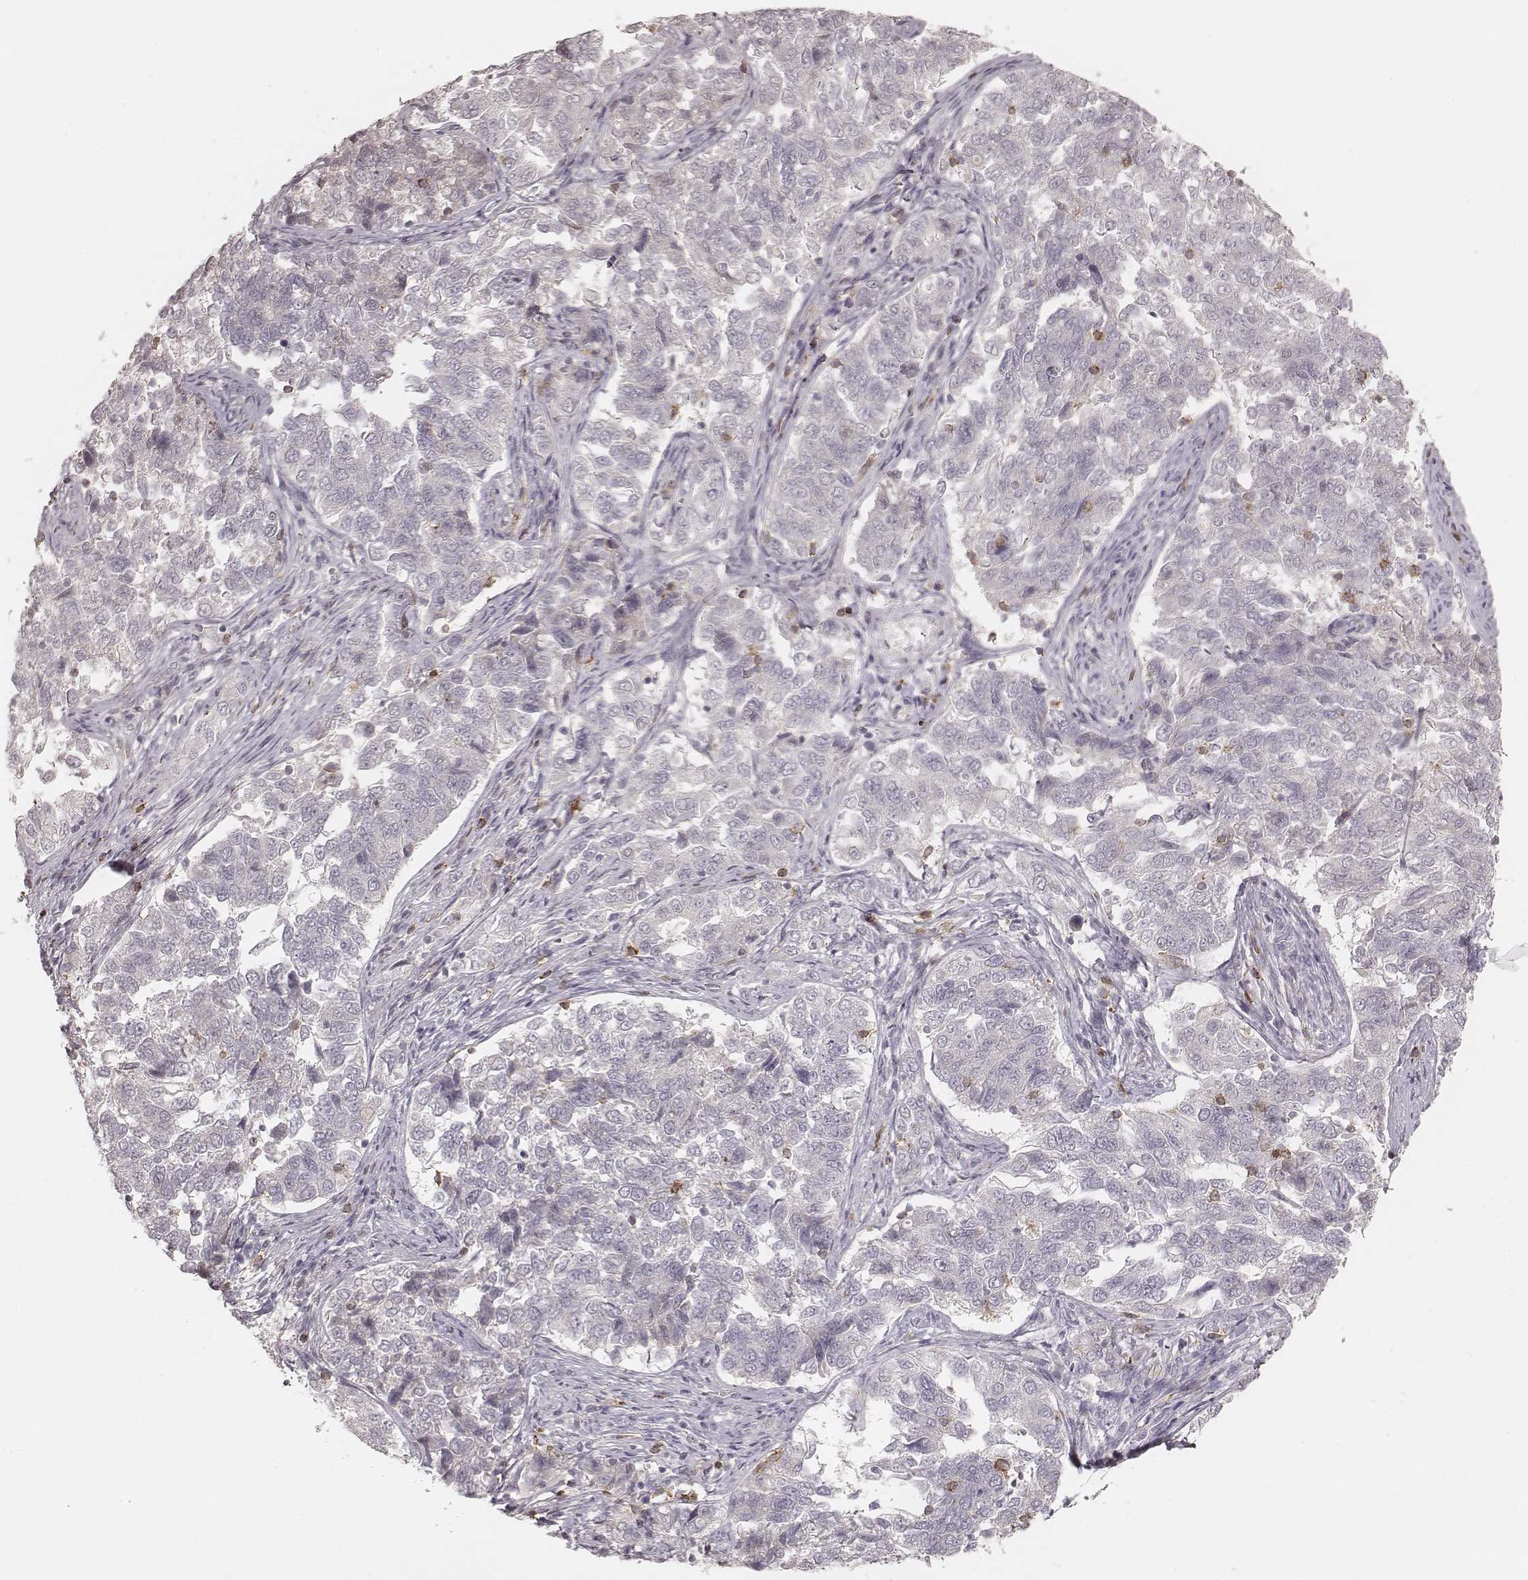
{"staining": {"intensity": "negative", "quantity": "none", "location": "none"}, "tissue": "endometrial cancer", "cell_type": "Tumor cells", "image_type": "cancer", "snomed": [{"axis": "morphology", "description": "Adenocarcinoma, NOS"}, {"axis": "topography", "description": "Endometrium"}], "caption": "DAB immunohistochemical staining of human adenocarcinoma (endometrial) shows no significant positivity in tumor cells.", "gene": "CD8A", "patient": {"sex": "female", "age": 43}}